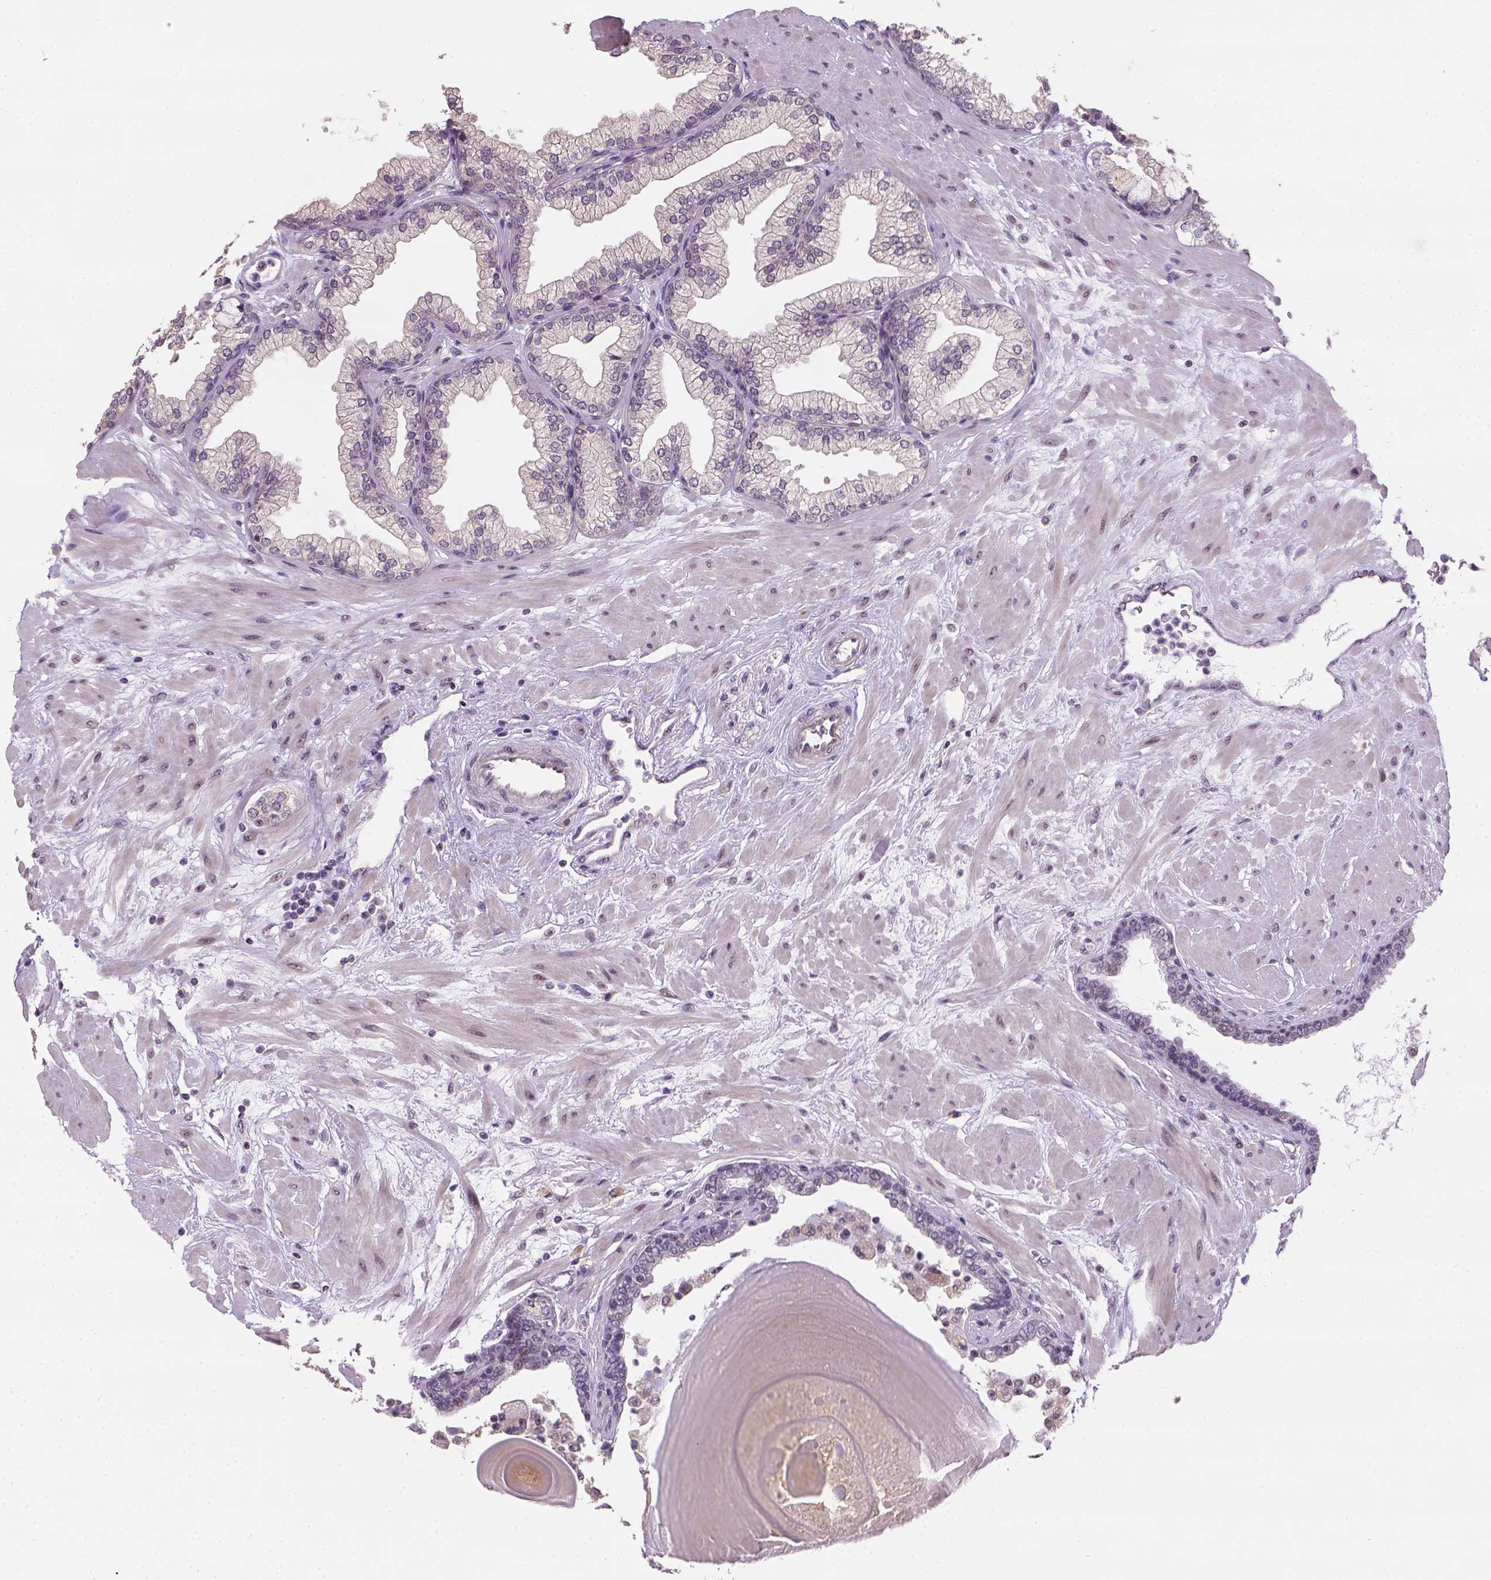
{"staining": {"intensity": "weak", "quantity": "<25%", "location": "nuclear"}, "tissue": "prostate", "cell_type": "Glandular cells", "image_type": "normal", "snomed": [{"axis": "morphology", "description": "Normal tissue, NOS"}, {"axis": "topography", "description": "Prostate"}, {"axis": "topography", "description": "Peripheral nerve tissue"}], "caption": "This is a histopathology image of immunohistochemistry staining of normal prostate, which shows no staining in glandular cells.", "gene": "DDX50", "patient": {"sex": "male", "age": 61}}